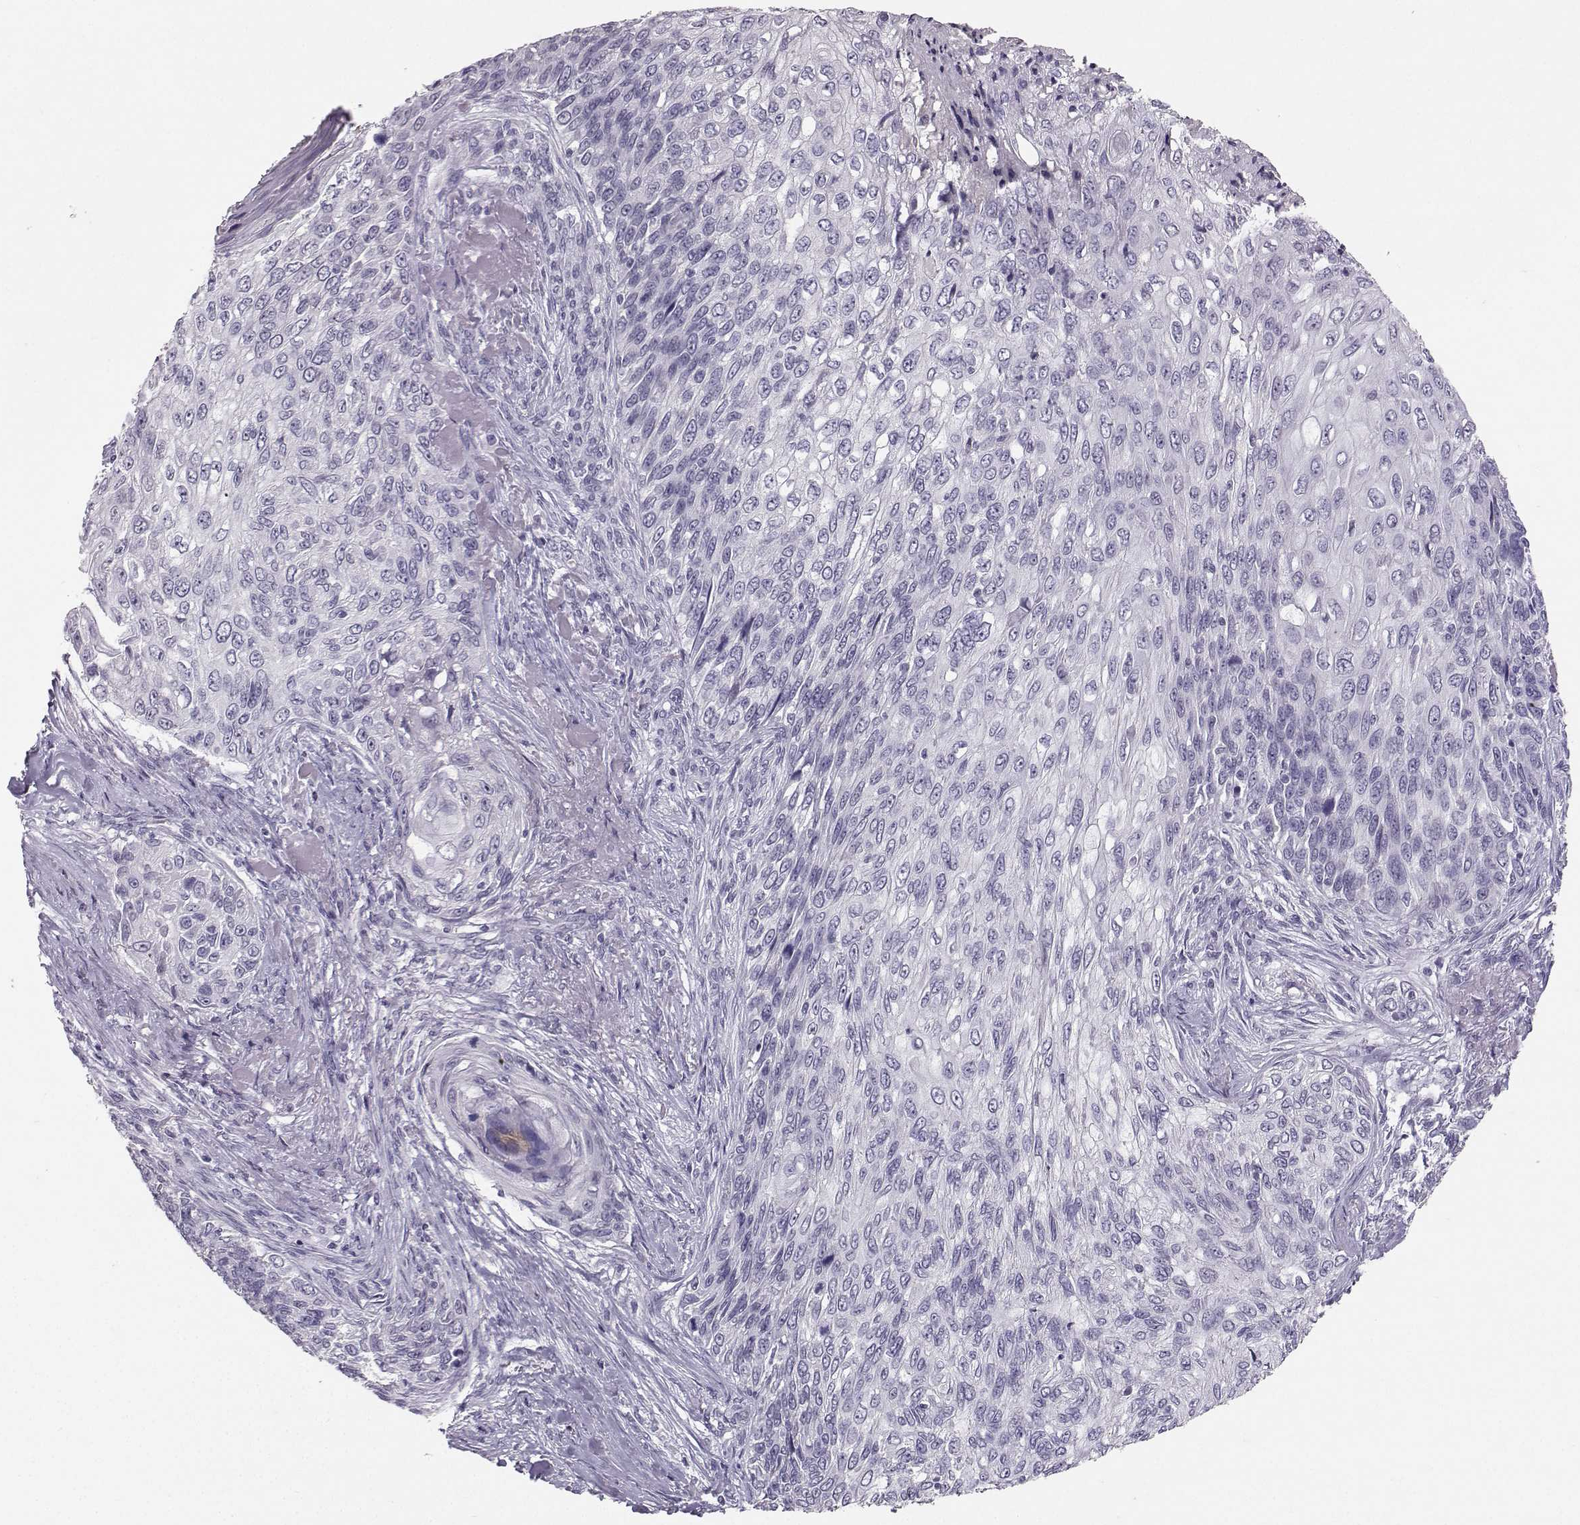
{"staining": {"intensity": "negative", "quantity": "none", "location": "none"}, "tissue": "skin cancer", "cell_type": "Tumor cells", "image_type": "cancer", "snomed": [{"axis": "morphology", "description": "Squamous cell carcinoma, NOS"}, {"axis": "topography", "description": "Skin"}], "caption": "This is a micrograph of IHC staining of skin cancer (squamous cell carcinoma), which shows no positivity in tumor cells.", "gene": "PKP2", "patient": {"sex": "male", "age": 92}}